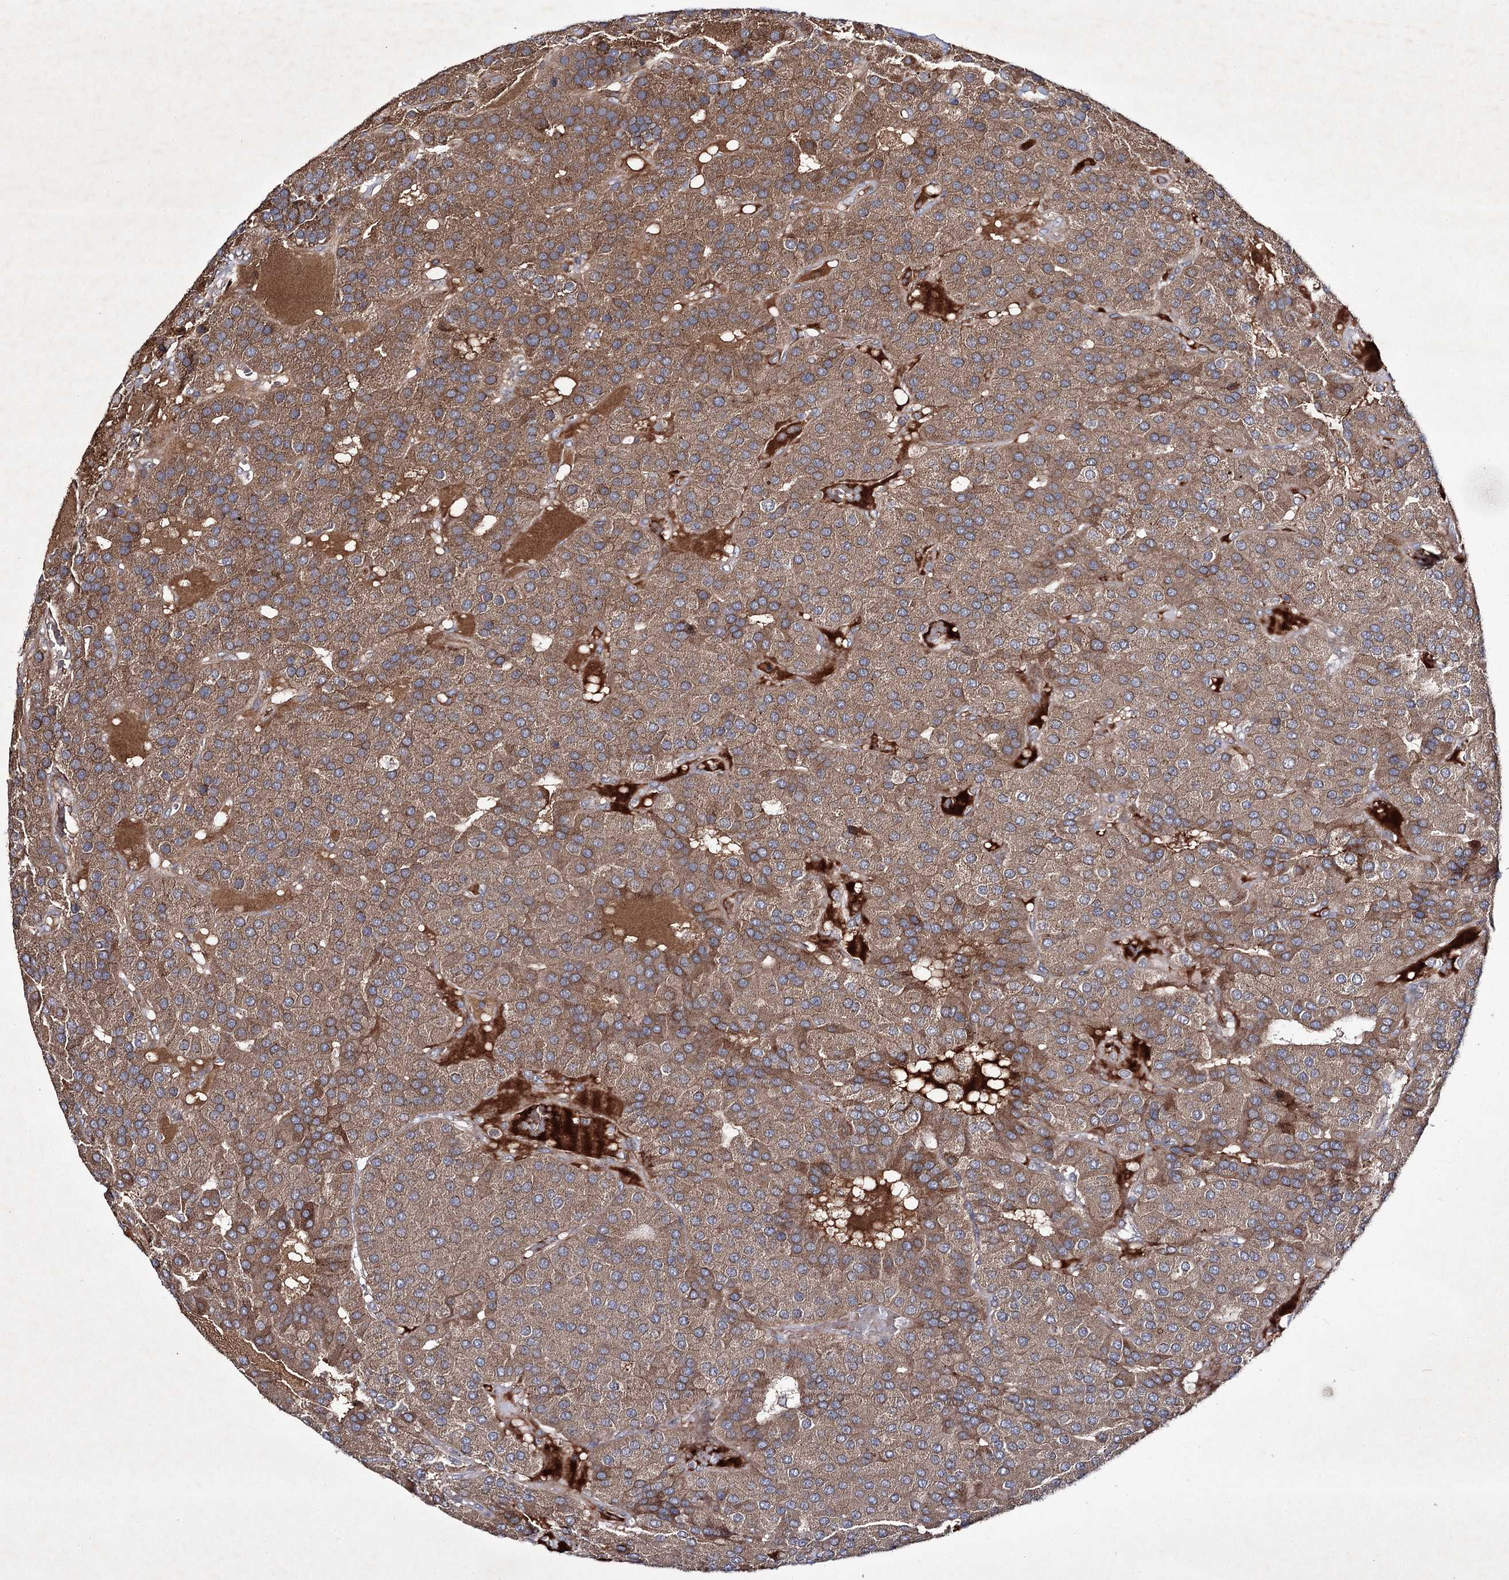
{"staining": {"intensity": "moderate", "quantity": ">75%", "location": "cytoplasmic/membranous"}, "tissue": "parathyroid gland", "cell_type": "Glandular cells", "image_type": "normal", "snomed": [{"axis": "morphology", "description": "Normal tissue, NOS"}, {"axis": "morphology", "description": "Adenoma, NOS"}, {"axis": "topography", "description": "Parathyroid gland"}], "caption": "Immunohistochemistry (DAB (3,3'-diaminobenzidine)) staining of unremarkable parathyroid gland demonstrates moderate cytoplasmic/membranous protein staining in about >75% of glandular cells.", "gene": "ALG9", "patient": {"sex": "female", "age": 86}}